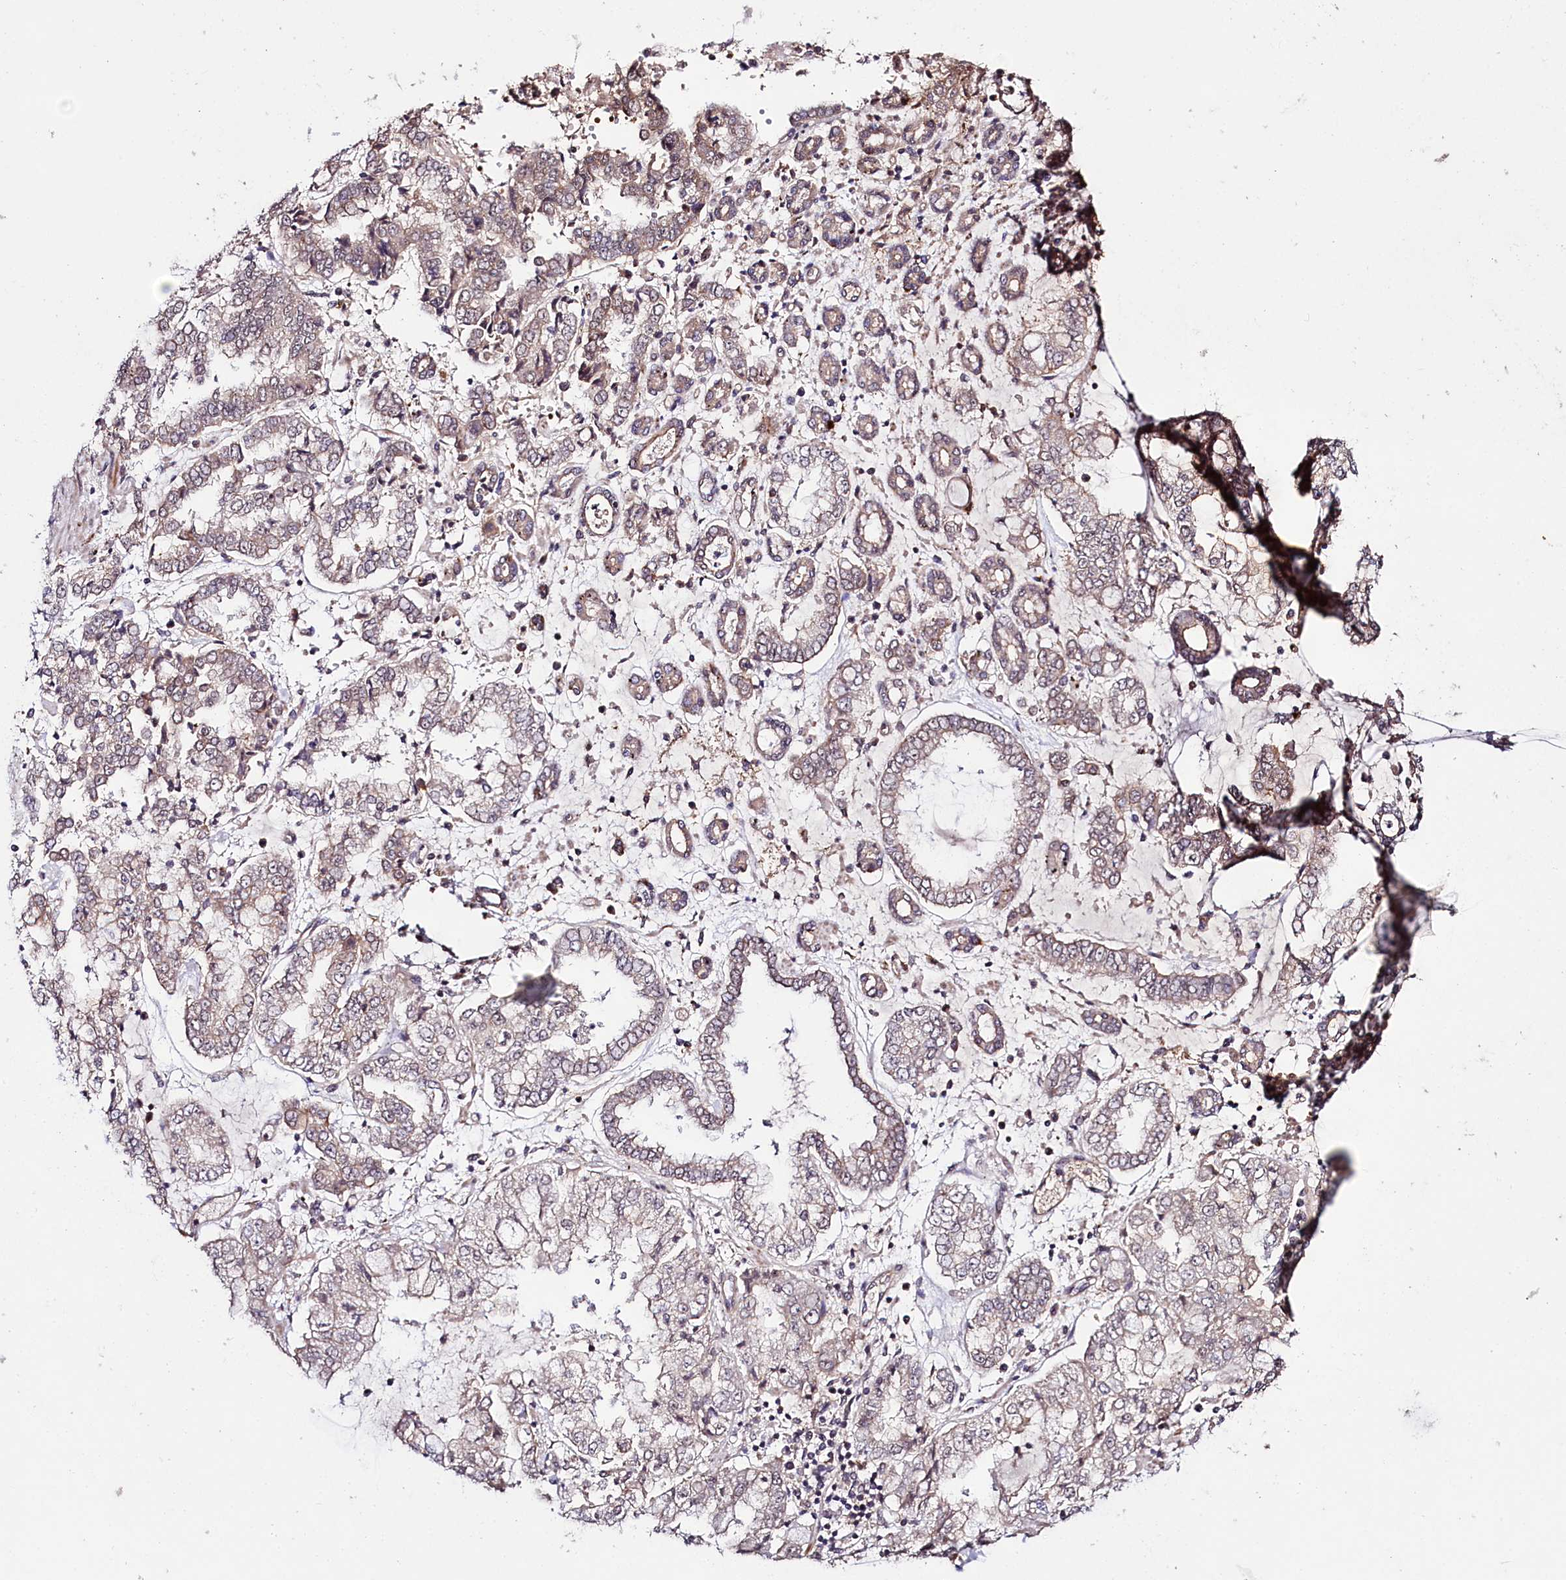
{"staining": {"intensity": "weak", "quantity": "<25%", "location": "cytoplasmic/membranous"}, "tissue": "stomach cancer", "cell_type": "Tumor cells", "image_type": "cancer", "snomed": [{"axis": "morphology", "description": "Adenocarcinoma, NOS"}, {"axis": "topography", "description": "Stomach"}], "caption": "Immunohistochemical staining of human stomach cancer displays no significant expression in tumor cells. The staining is performed using DAB brown chromogen with nuclei counter-stained in using hematoxylin.", "gene": "TAFAZZIN", "patient": {"sex": "male", "age": 76}}